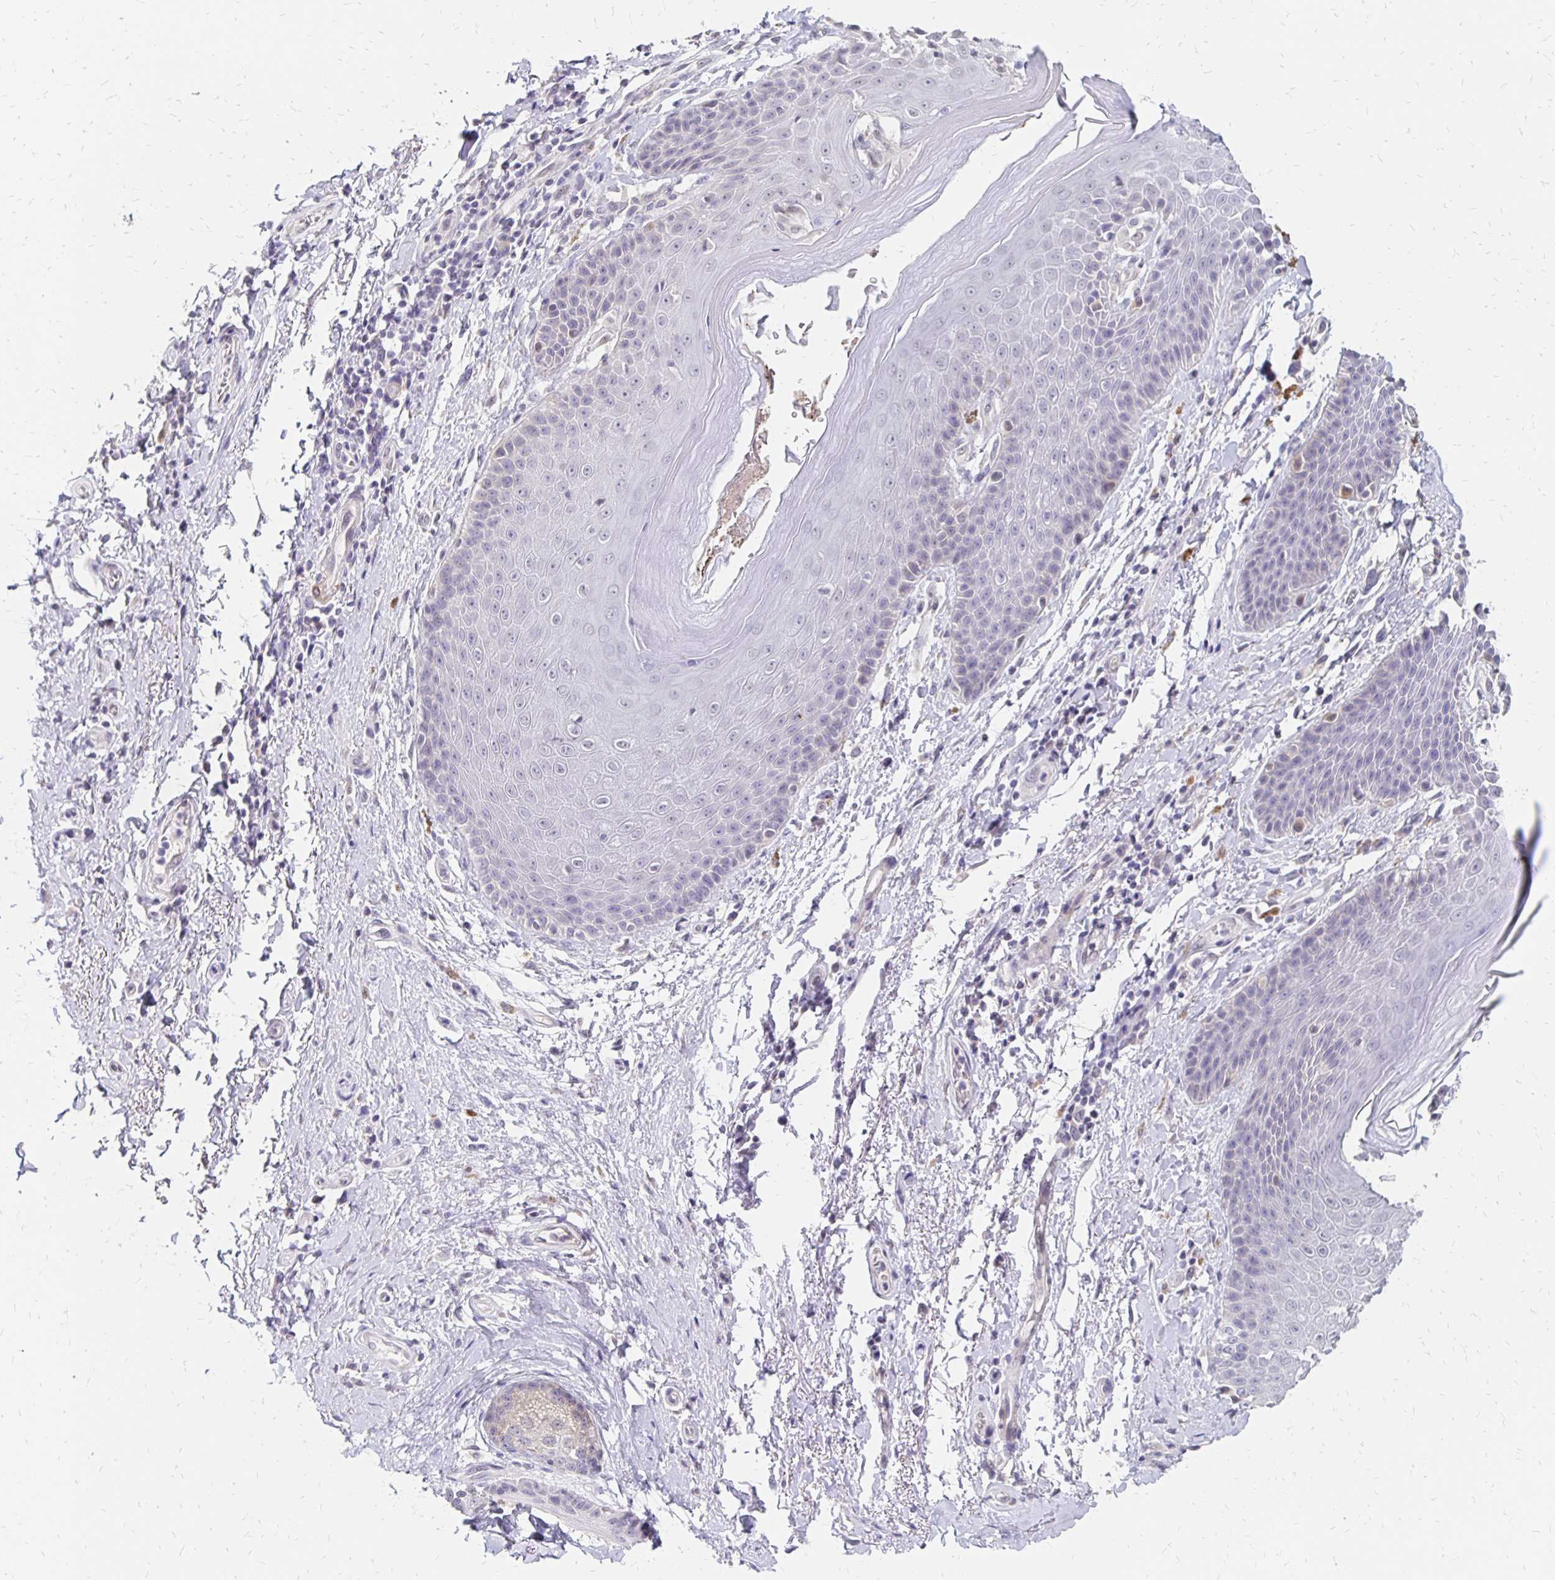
{"staining": {"intensity": "negative", "quantity": "none", "location": "none"}, "tissue": "adipose tissue", "cell_type": "Adipocytes", "image_type": "normal", "snomed": [{"axis": "morphology", "description": "Normal tissue, NOS"}, {"axis": "topography", "description": "Peripheral nerve tissue"}], "caption": "This is an immunohistochemistry histopathology image of unremarkable human adipose tissue. There is no positivity in adipocytes.", "gene": "ATOSB", "patient": {"sex": "male", "age": 51}}